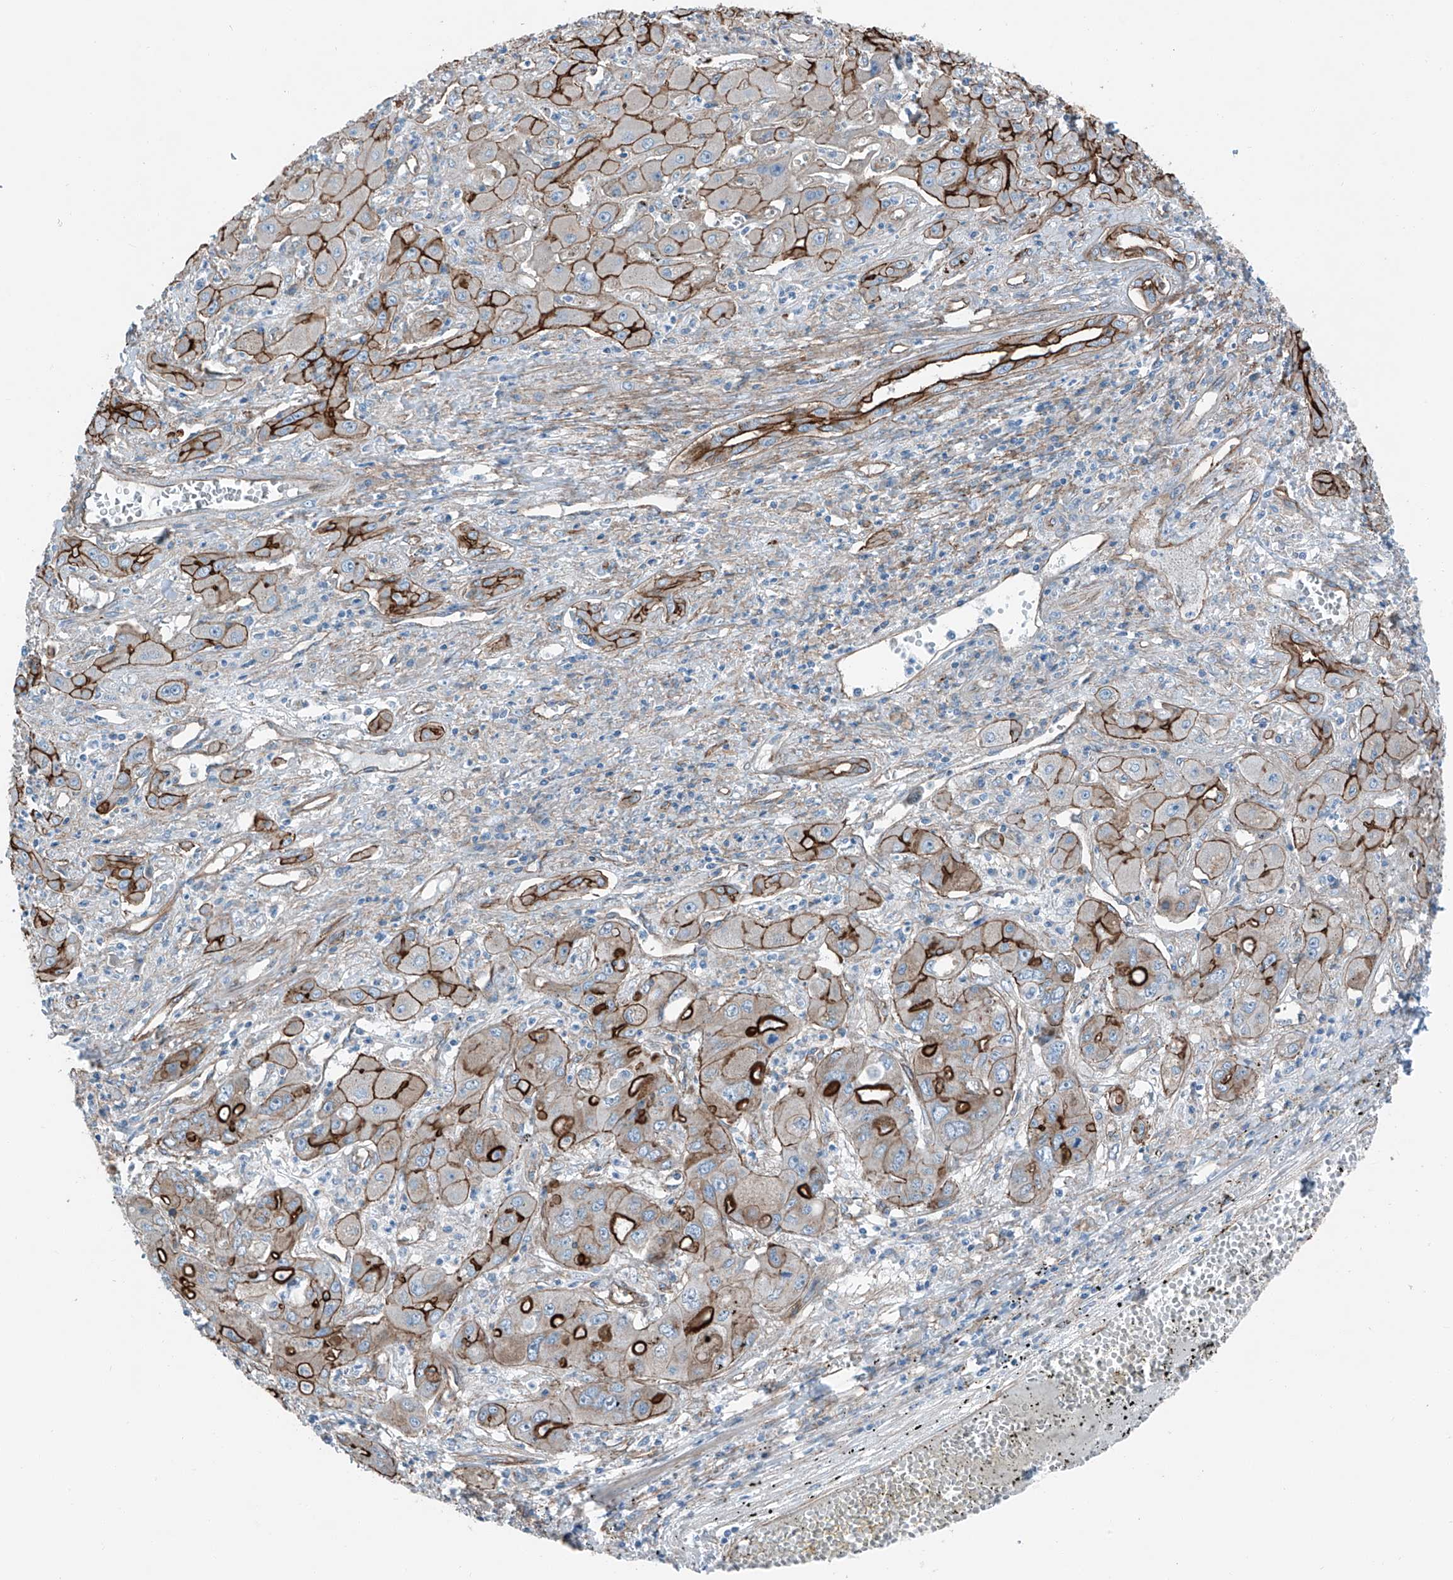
{"staining": {"intensity": "strong", "quantity": "25%-75%", "location": "cytoplasmic/membranous"}, "tissue": "liver cancer", "cell_type": "Tumor cells", "image_type": "cancer", "snomed": [{"axis": "morphology", "description": "Cholangiocarcinoma"}, {"axis": "topography", "description": "Liver"}], "caption": "Tumor cells demonstrate high levels of strong cytoplasmic/membranous staining in about 25%-75% of cells in liver cancer (cholangiocarcinoma).", "gene": "THEMIS2", "patient": {"sex": "male", "age": 67}}